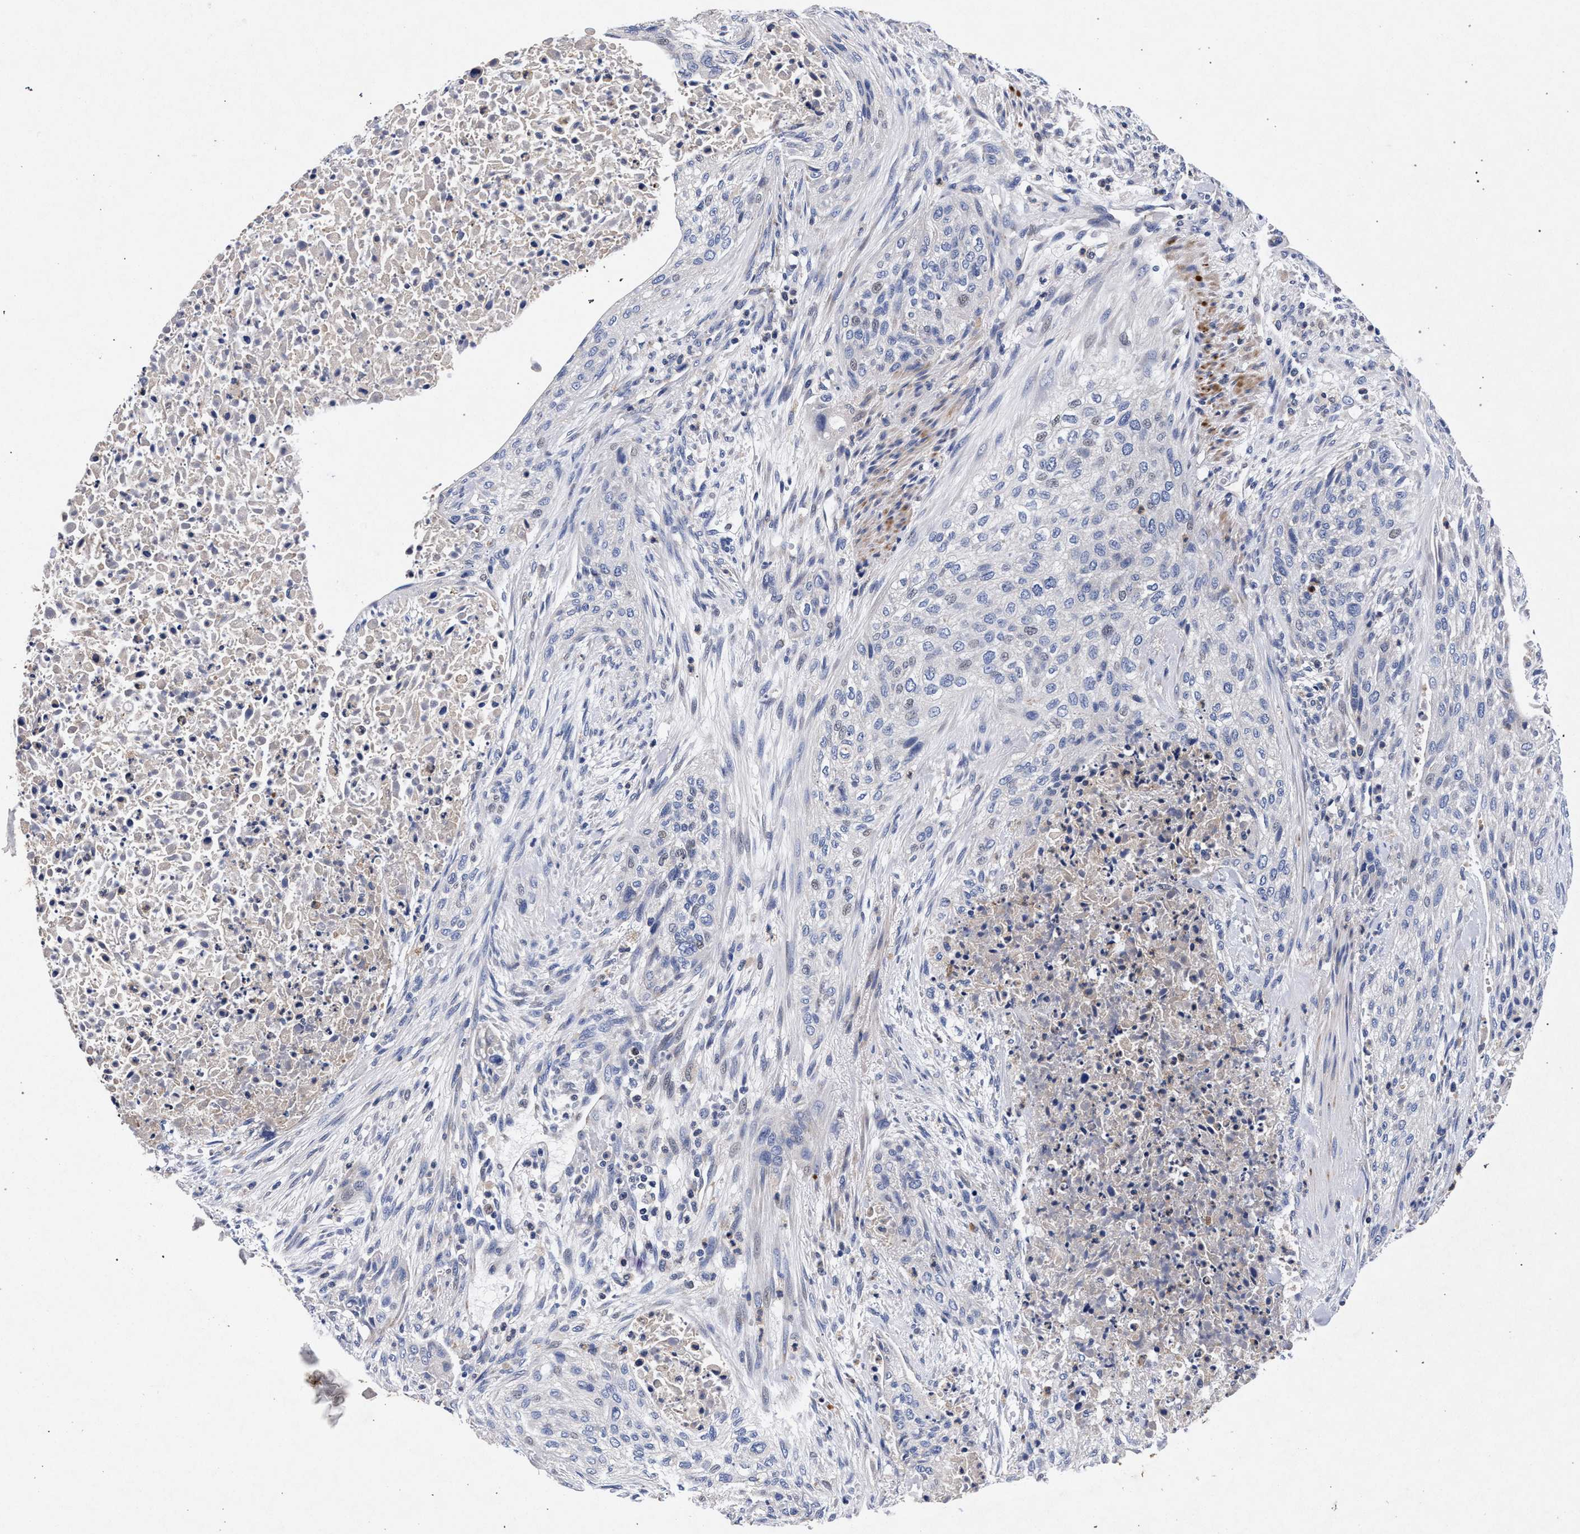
{"staining": {"intensity": "negative", "quantity": "none", "location": "none"}, "tissue": "urothelial cancer", "cell_type": "Tumor cells", "image_type": "cancer", "snomed": [{"axis": "morphology", "description": "Urothelial carcinoma, Low grade"}, {"axis": "morphology", "description": "Urothelial carcinoma, High grade"}, {"axis": "topography", "description": "Urinary bladder"}], "caption": "Tumor cells are negative for protein expression in human low-grade urothelial carcinoma. Nuclei are stained in blue.", "gene": "HSD17B14", "patient": {"sex": "male", "age": 35}}